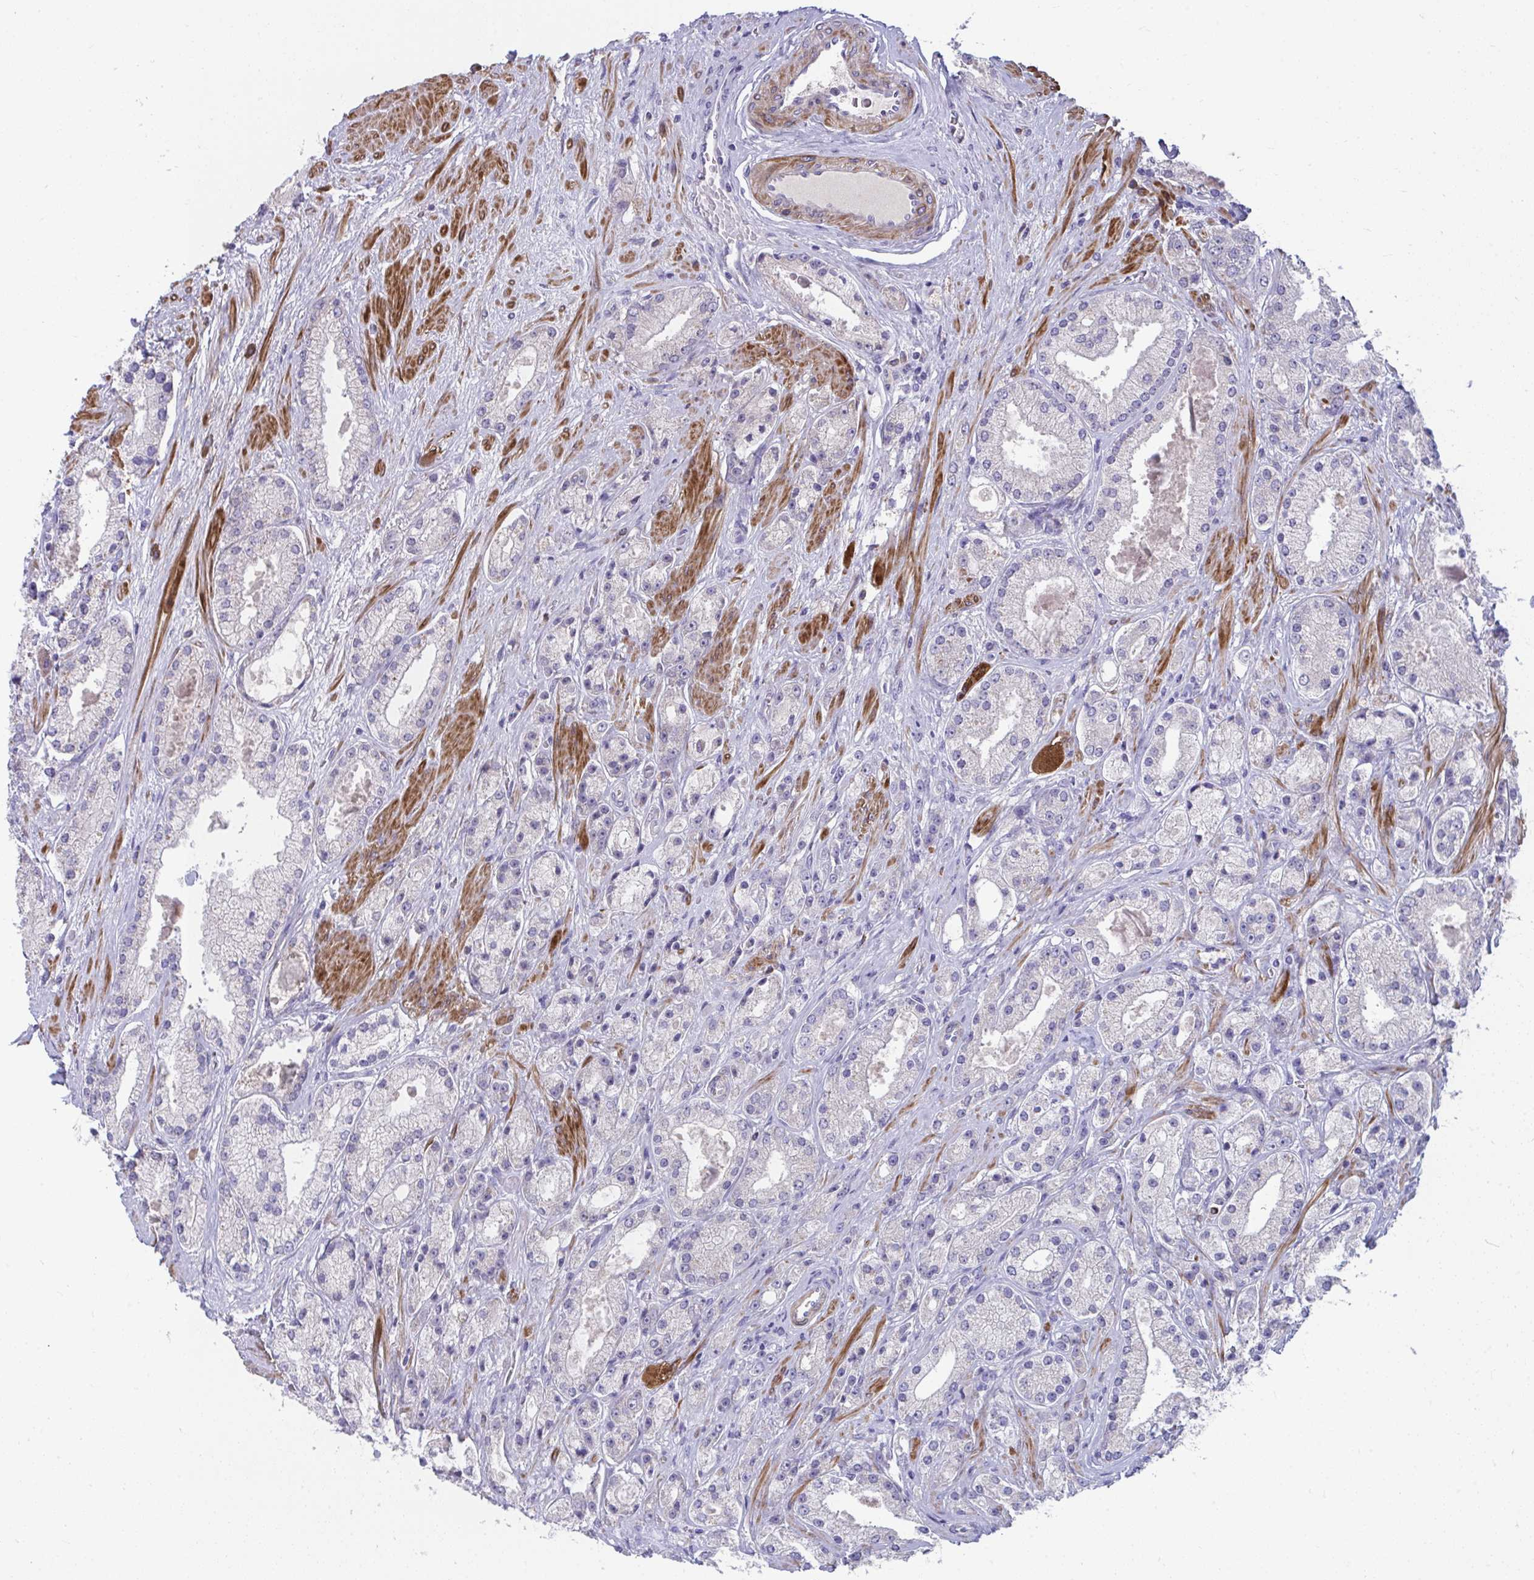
{"staining": {"intensity": "negative", "quantity": "none", "location": "none"}, "tissue": "prostate cancer", "cell_type": "Tumor cells", "image_type": "cancer", "snomed": [{"axis": "morphology", "description": "Adenocarcinoma, High grade"}, {"axis": "topography", "description": "Prostate"}], "caption": "High magnification brightfield microscopy of prostate cancer (high-grade adenocarcinoma) stained with DAB (brown) and counterstained with hematoxylin (blue): tumor cells show no significant expression.", "gene": "PIGZ", "patient": {"sex": "male", "age": 67}}